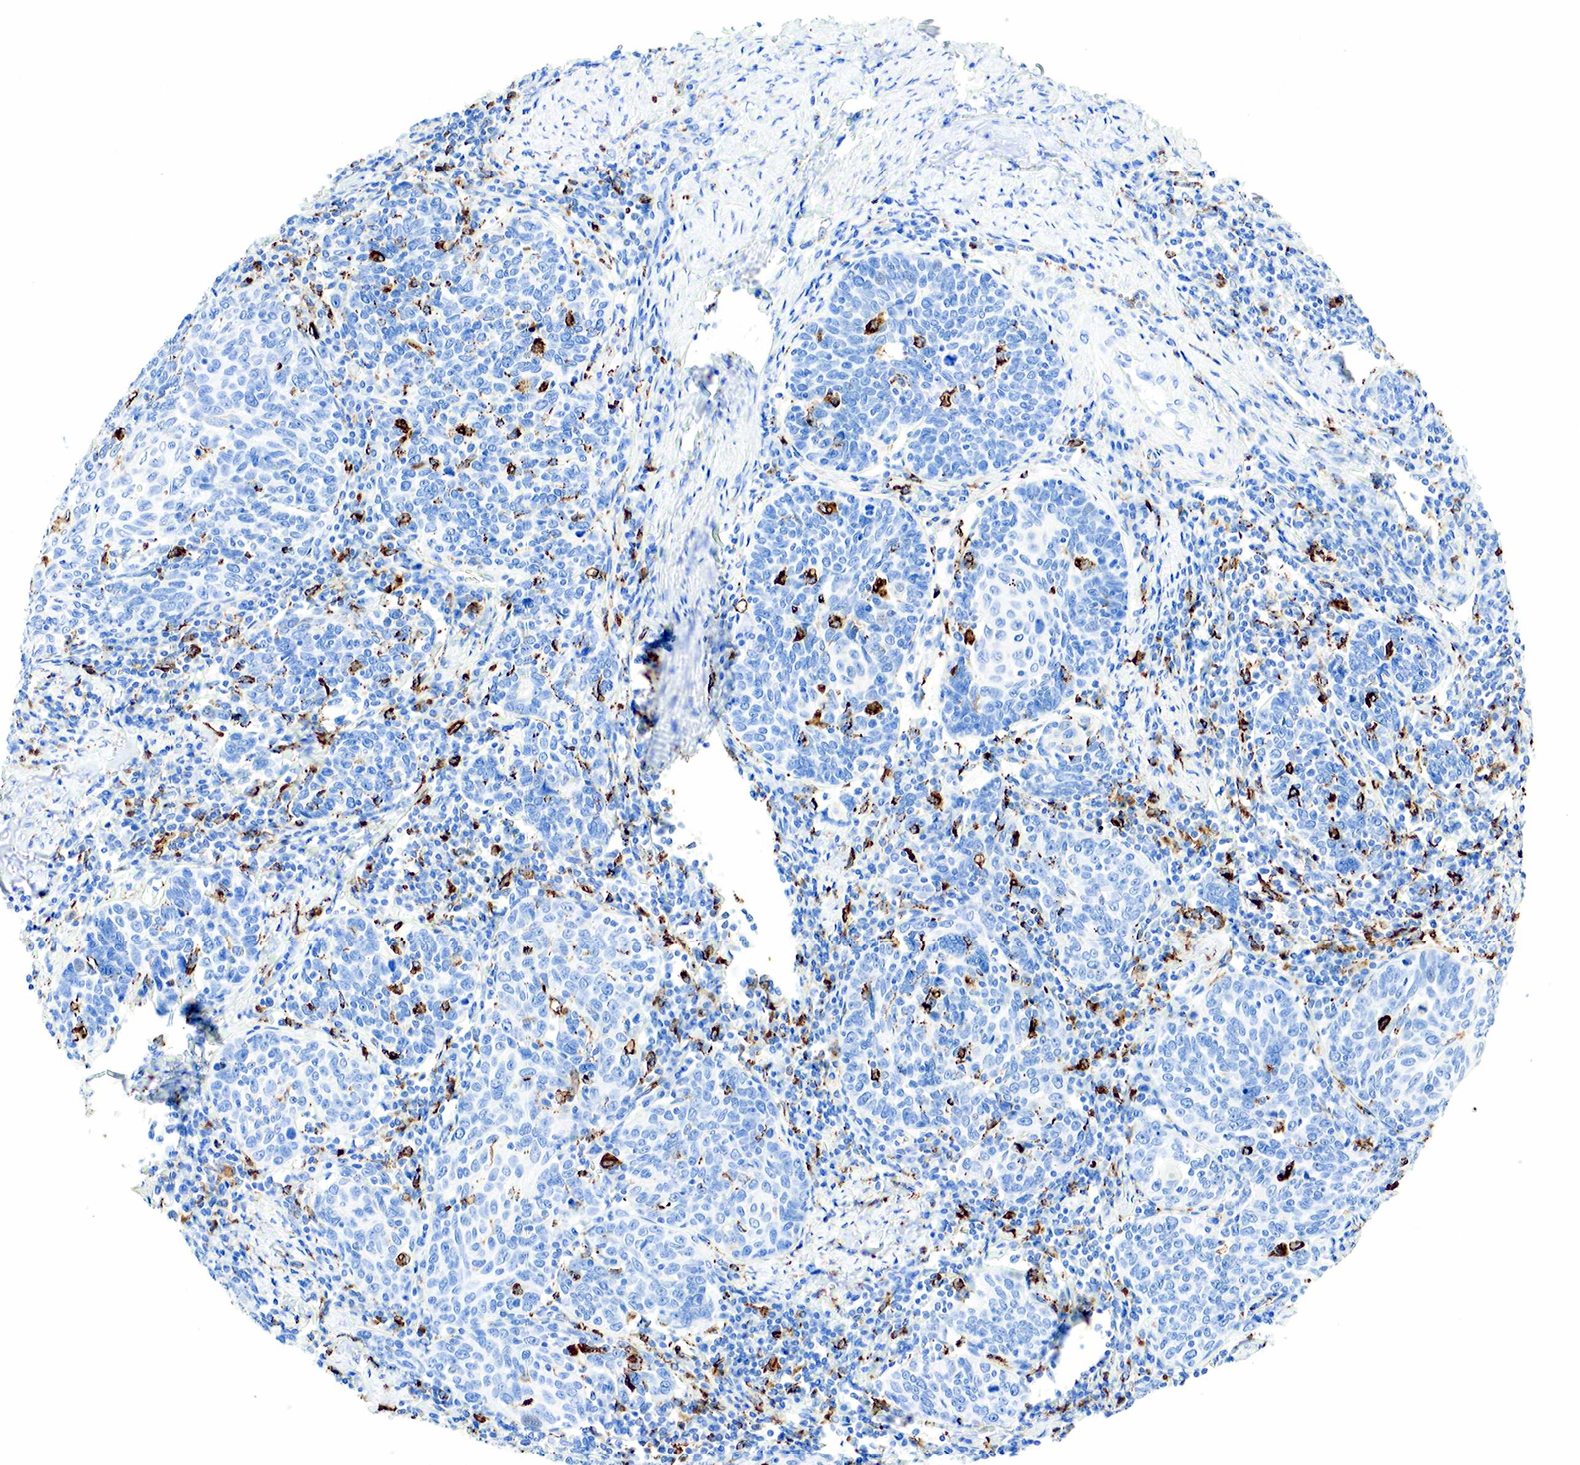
{"staining": {"intensity": "negative", "quantity": "none", "location": "none"}, "tissue": "cervical cancer", "cell_type": "Tumor cells", "image_type": "cancer", "snomed": [{"axis": "morphology", "description": "Squamous cell carcinoma, NOS"}, {"axis": "topography", "description": "Cervix"}], "caption": "Immunohistochemistry image of neoplastic tissue: cervical cancer (squamous cell carcinoma) stained with DAB reveals no significant protein staining in tumor cells. Brightfield microscopy of immunohistochemistry (IHC) stained with DAB (brown) and hematoxylin (blue), captured at high magnification.", "gene": "CD68", "patient": {"sex": "female", "age": 41}}